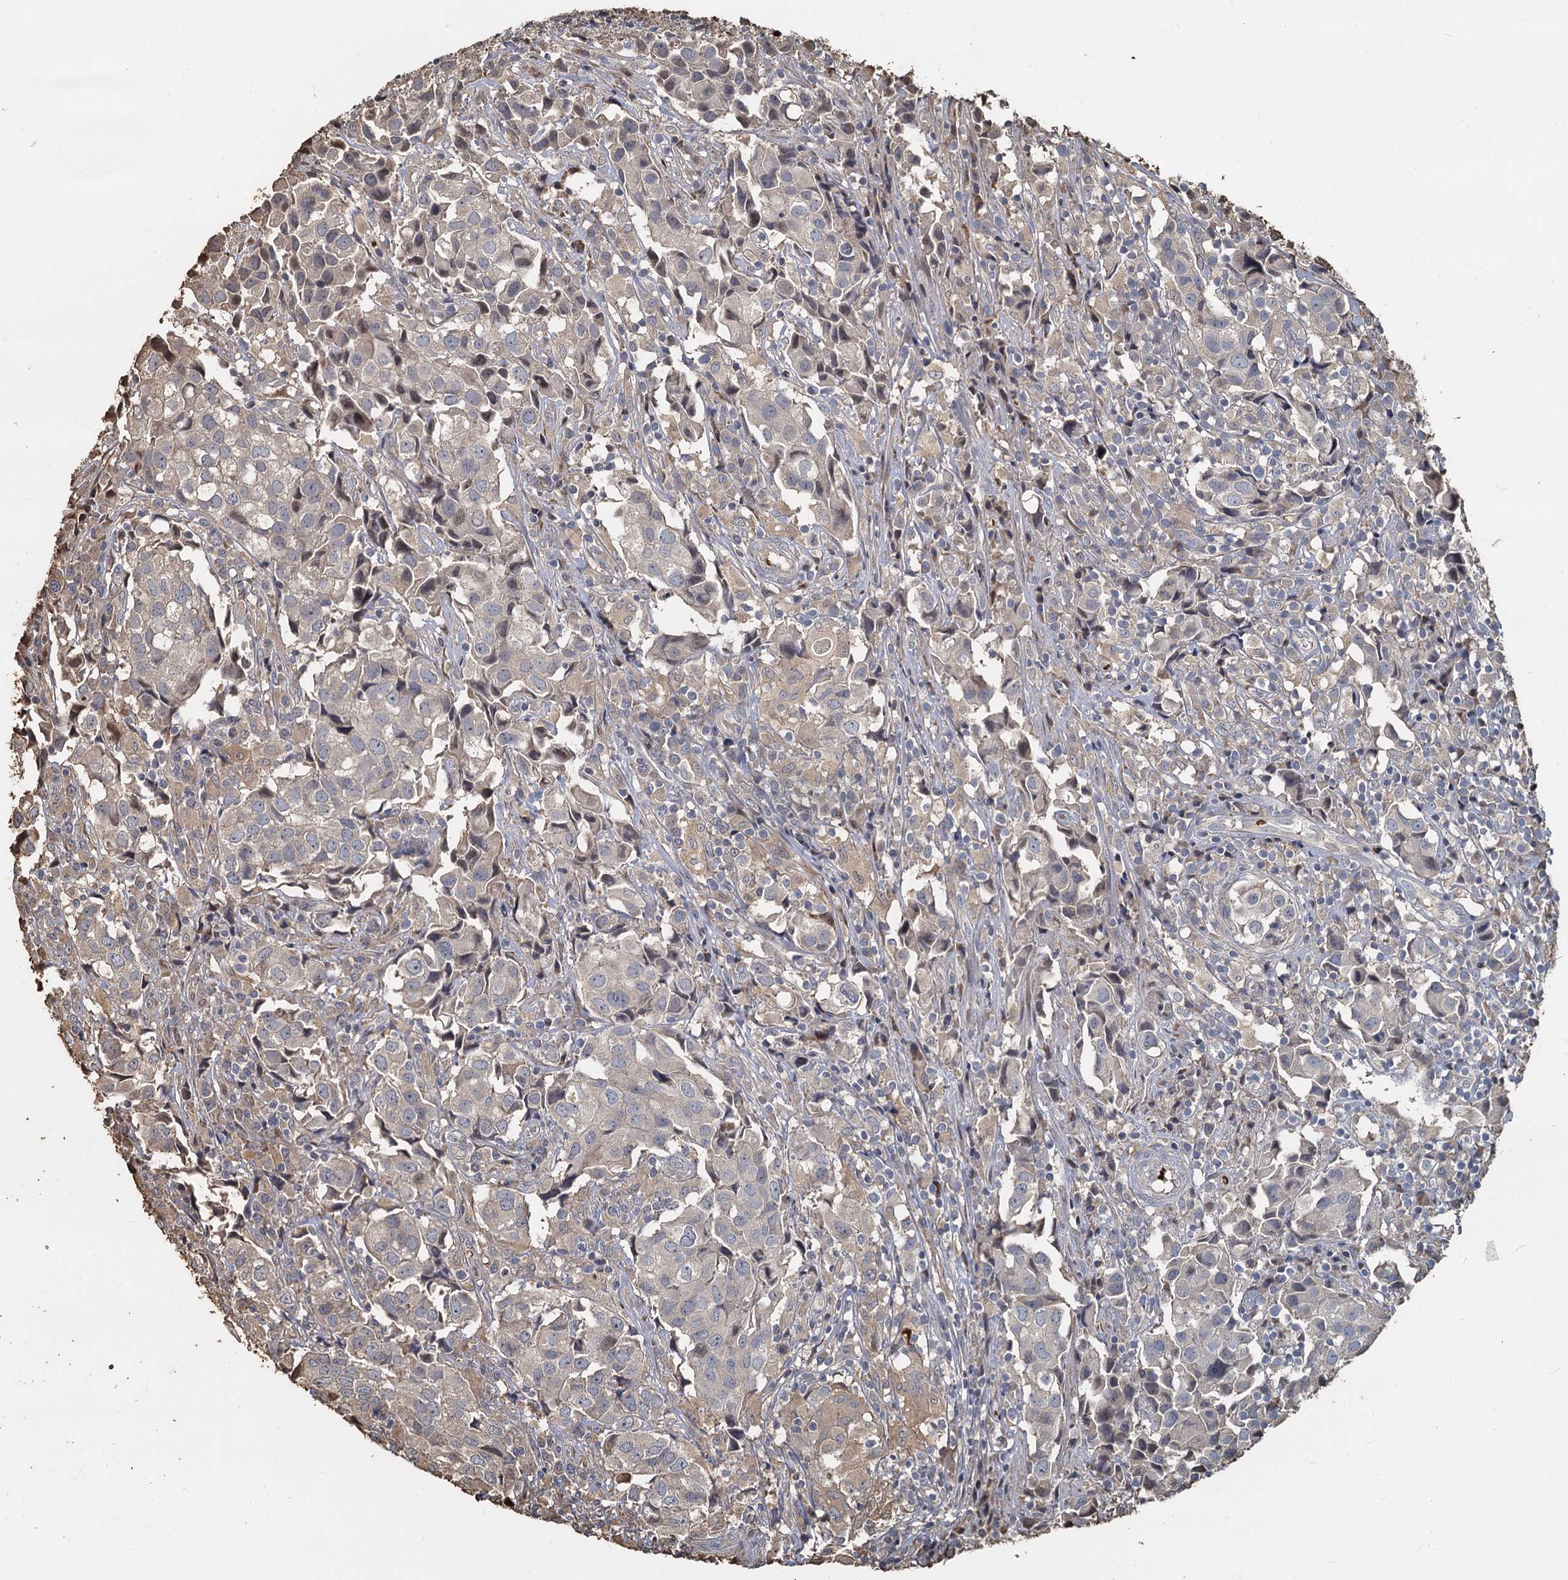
{"staining": {"intensity": "negative", "quantity": "none", "location": "none"}, "tissue": "urothelial cancer", "cell_type": "Tumor cells", "image_type": "cancer", "snomed": [{"axis": "morphology", "description": "Urothelial carcinoma, High grade"}, {"axis": "topography", "description": "Urinary bladder"}], "caption": "Tumor cells show no significant protein expression in urothelial cancer.", "gene": "TCTN2", "patient": {"sex": "female", "age": 75}}